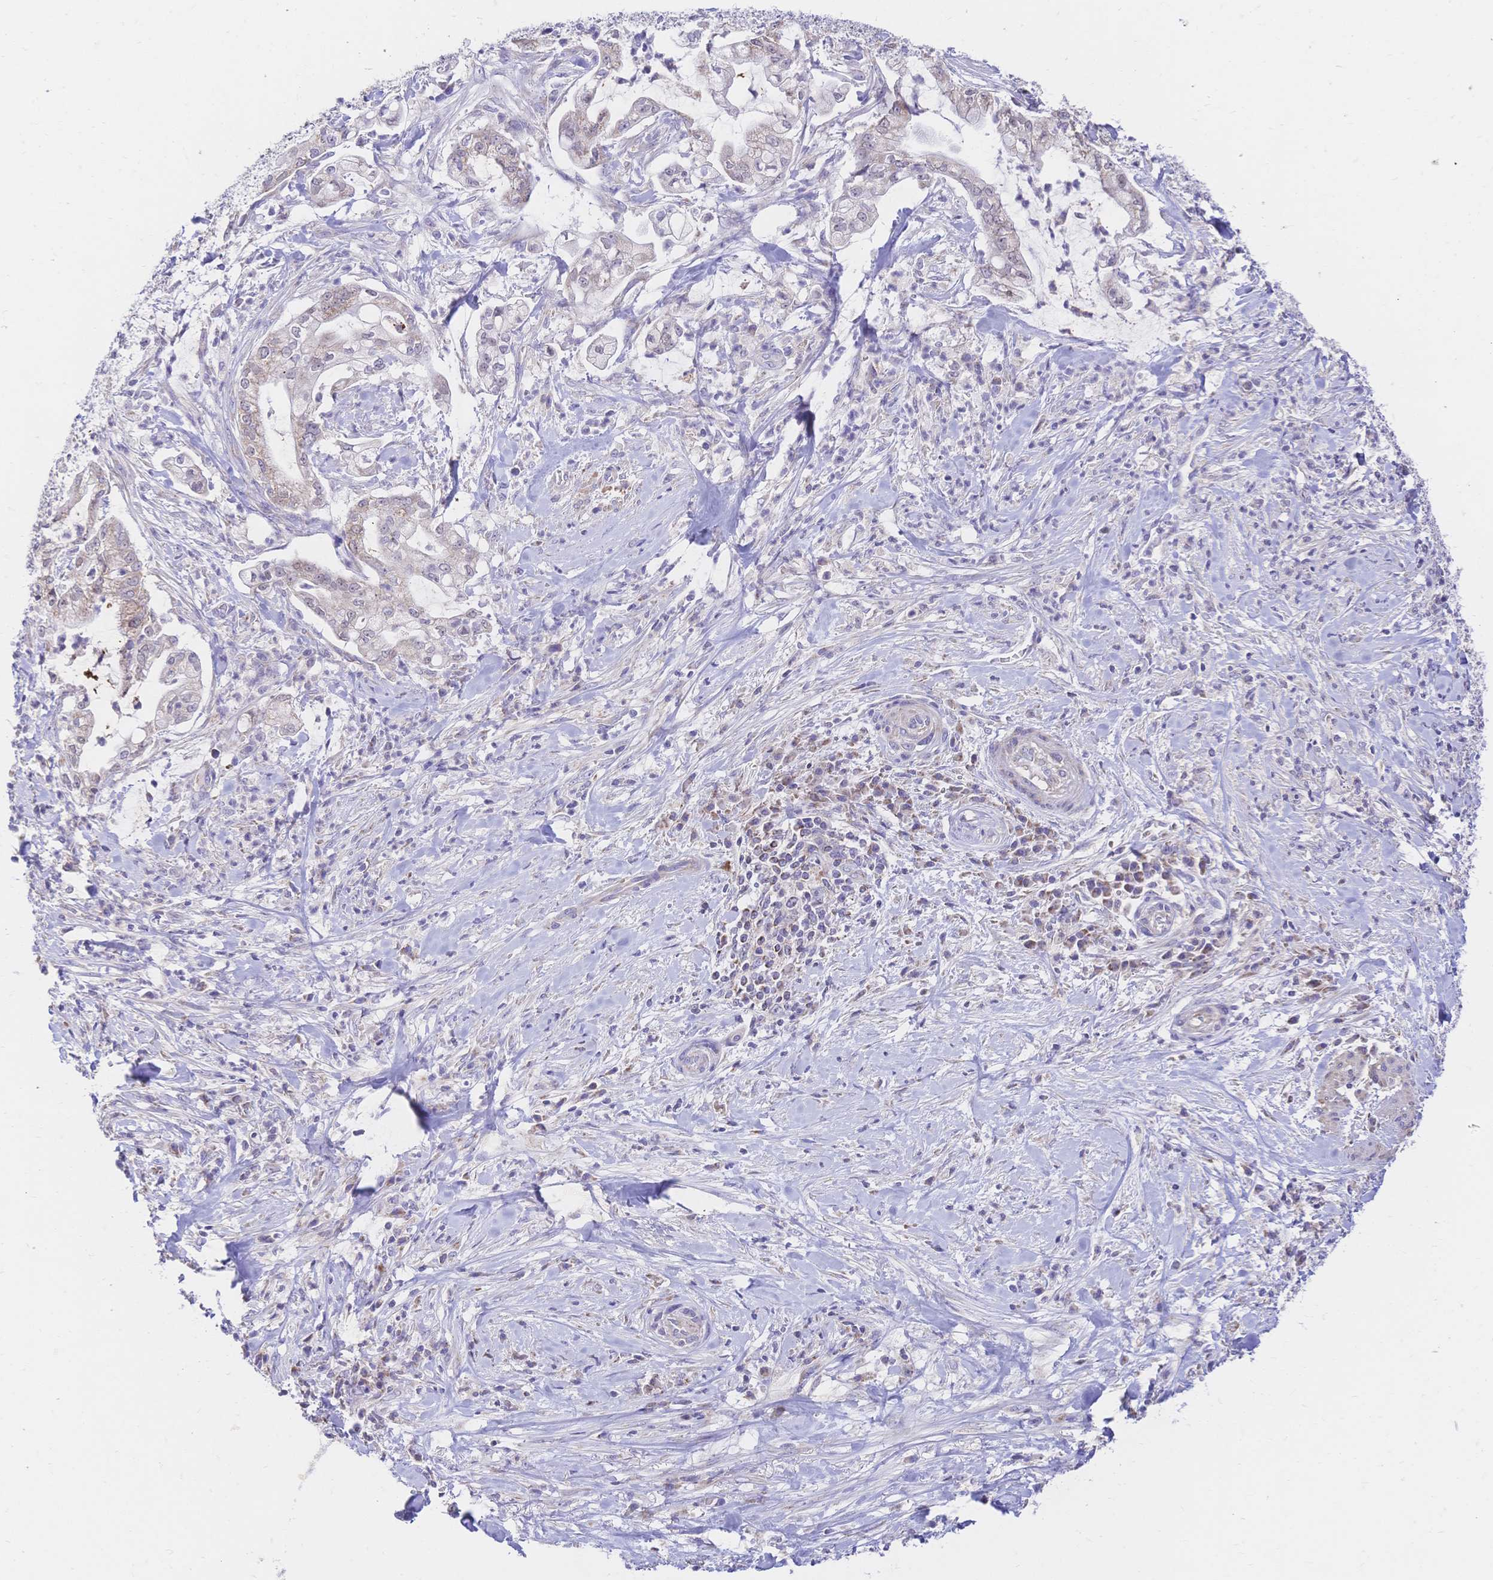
{"staining": {"intensity": "weak", "quantity": "<25%", "location": "cytoplasmic/membranous"}, "tissue": "pancreatic cancer", "cell_type": "Tumor cells", "image_type": "cancer", "snomed": [{"axis": "morphology", "description": "Adenocarcinoma, NOS"}, {"axis": "topography", "description": "Pancreas"}], "caption": "Tumor cells are negative for brown protein staining in adenocarcinoma (pancreatic).", "gene": "CLEC18B", "patient": {"sex": "female", "age": 69}}